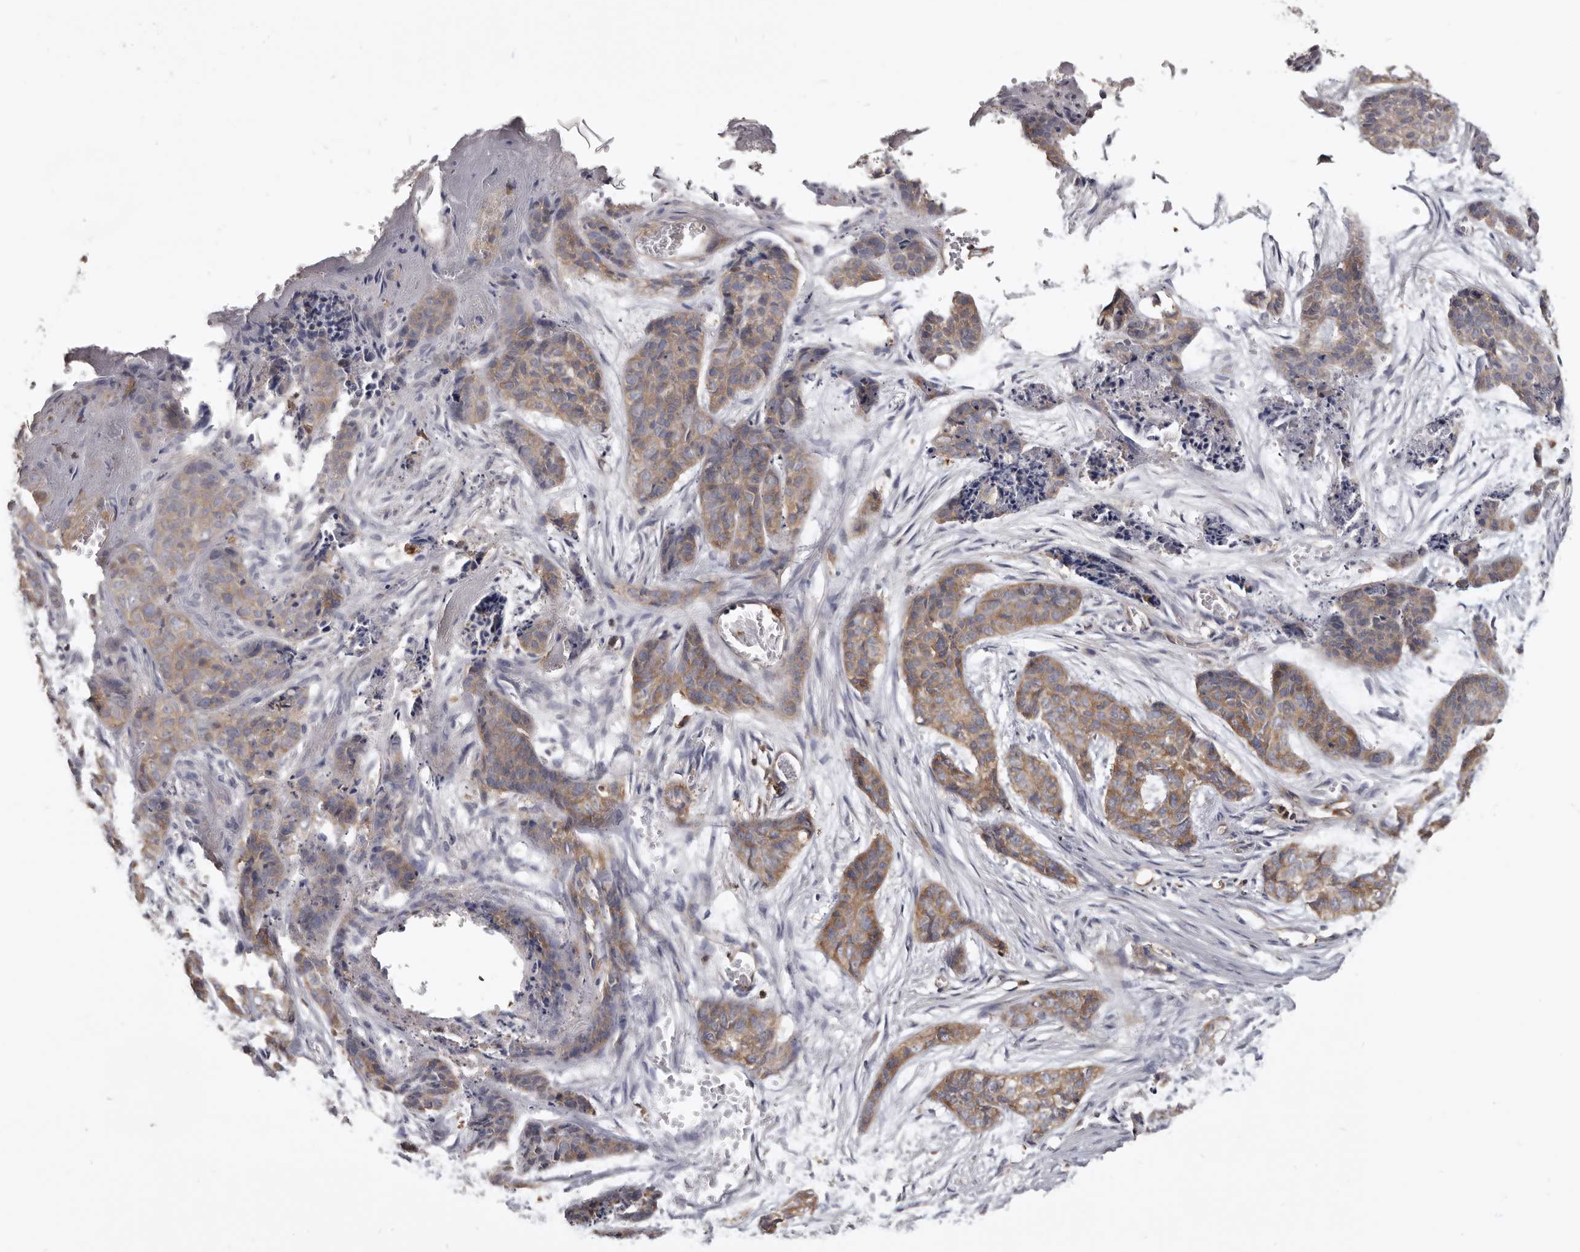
{"staining": {"intensity": "moderate", "quantity": ">75%", "location": "cytoplasmic/membranous"}, "tissue": "skin cancer", "cell_type": "Tumor cells", "image_type": "cancer", "snomed": [{"axis": "morphology", "description": "Basal cell carcinoma"}, {"axis": "topography", "description": "Skin"}], "caption": "About >75% of tumor cells in skin basal cell carcinoma show moderate cytoplasmic/membranous protein positivity as visualized by brown immunohistochemical staining.", "gene": "CBL", "patient": {"sex": "female", "age": 64}}